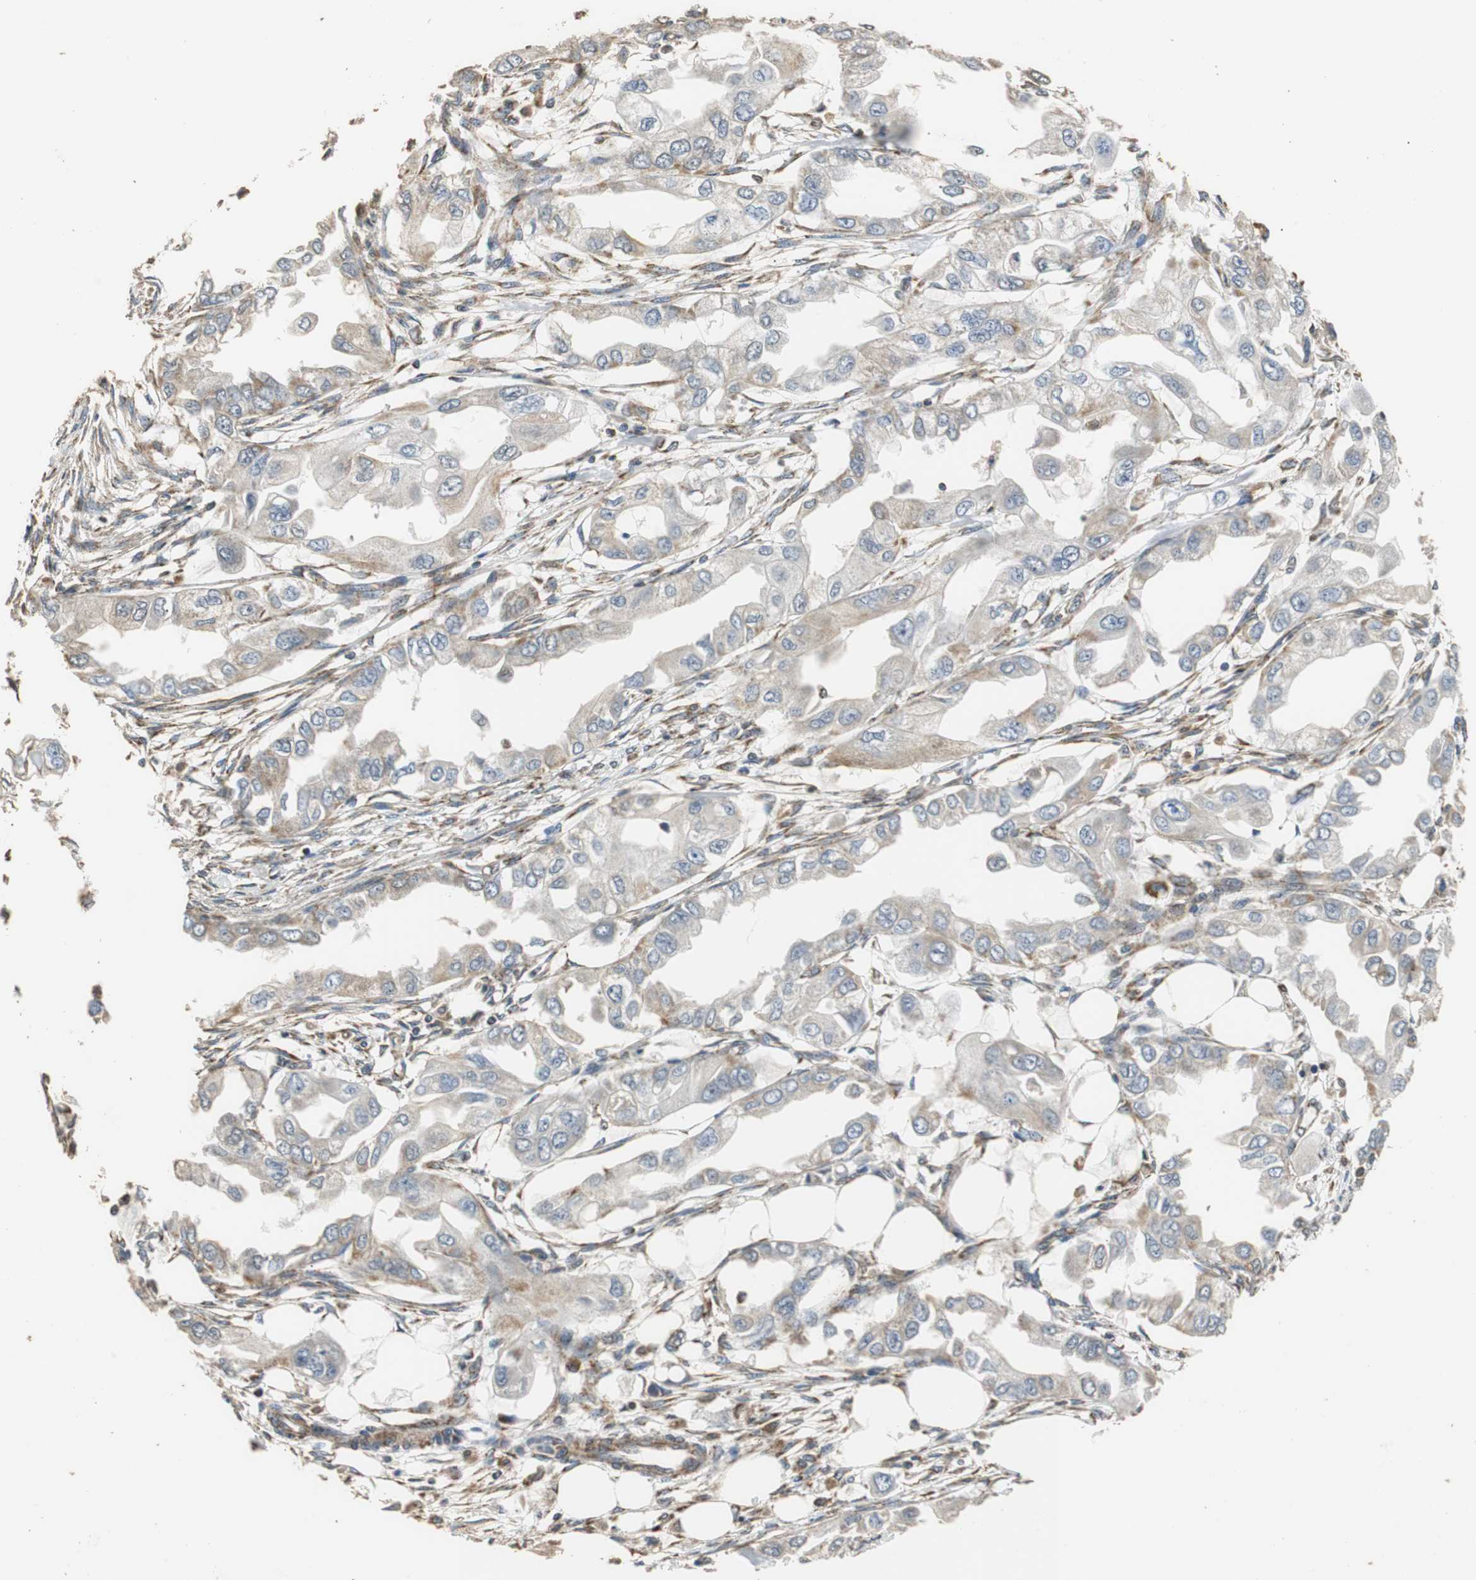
{"staining": {"intensity": "weak", "quantity": "25%-75%", "location": "cytoplasmic/membranous"}, "tissue": "endometrial cancer", "cell_type": "Tumor cells", "image_type": "cancer", "snomed": [{"axis": "morphology", "description": "Adenocarcinoma, NOS"}, {"axis": "topography", "description": "Endometrium"}], "caption": "A histopathology image of human endometrial cancer (adenocarcinoma) stained for a protein exhibits weak cytoplasmic/membranous brown staining in tumor cells.", "gene": "HMGCL", "patient": {"sex": "female", "age": 67}}